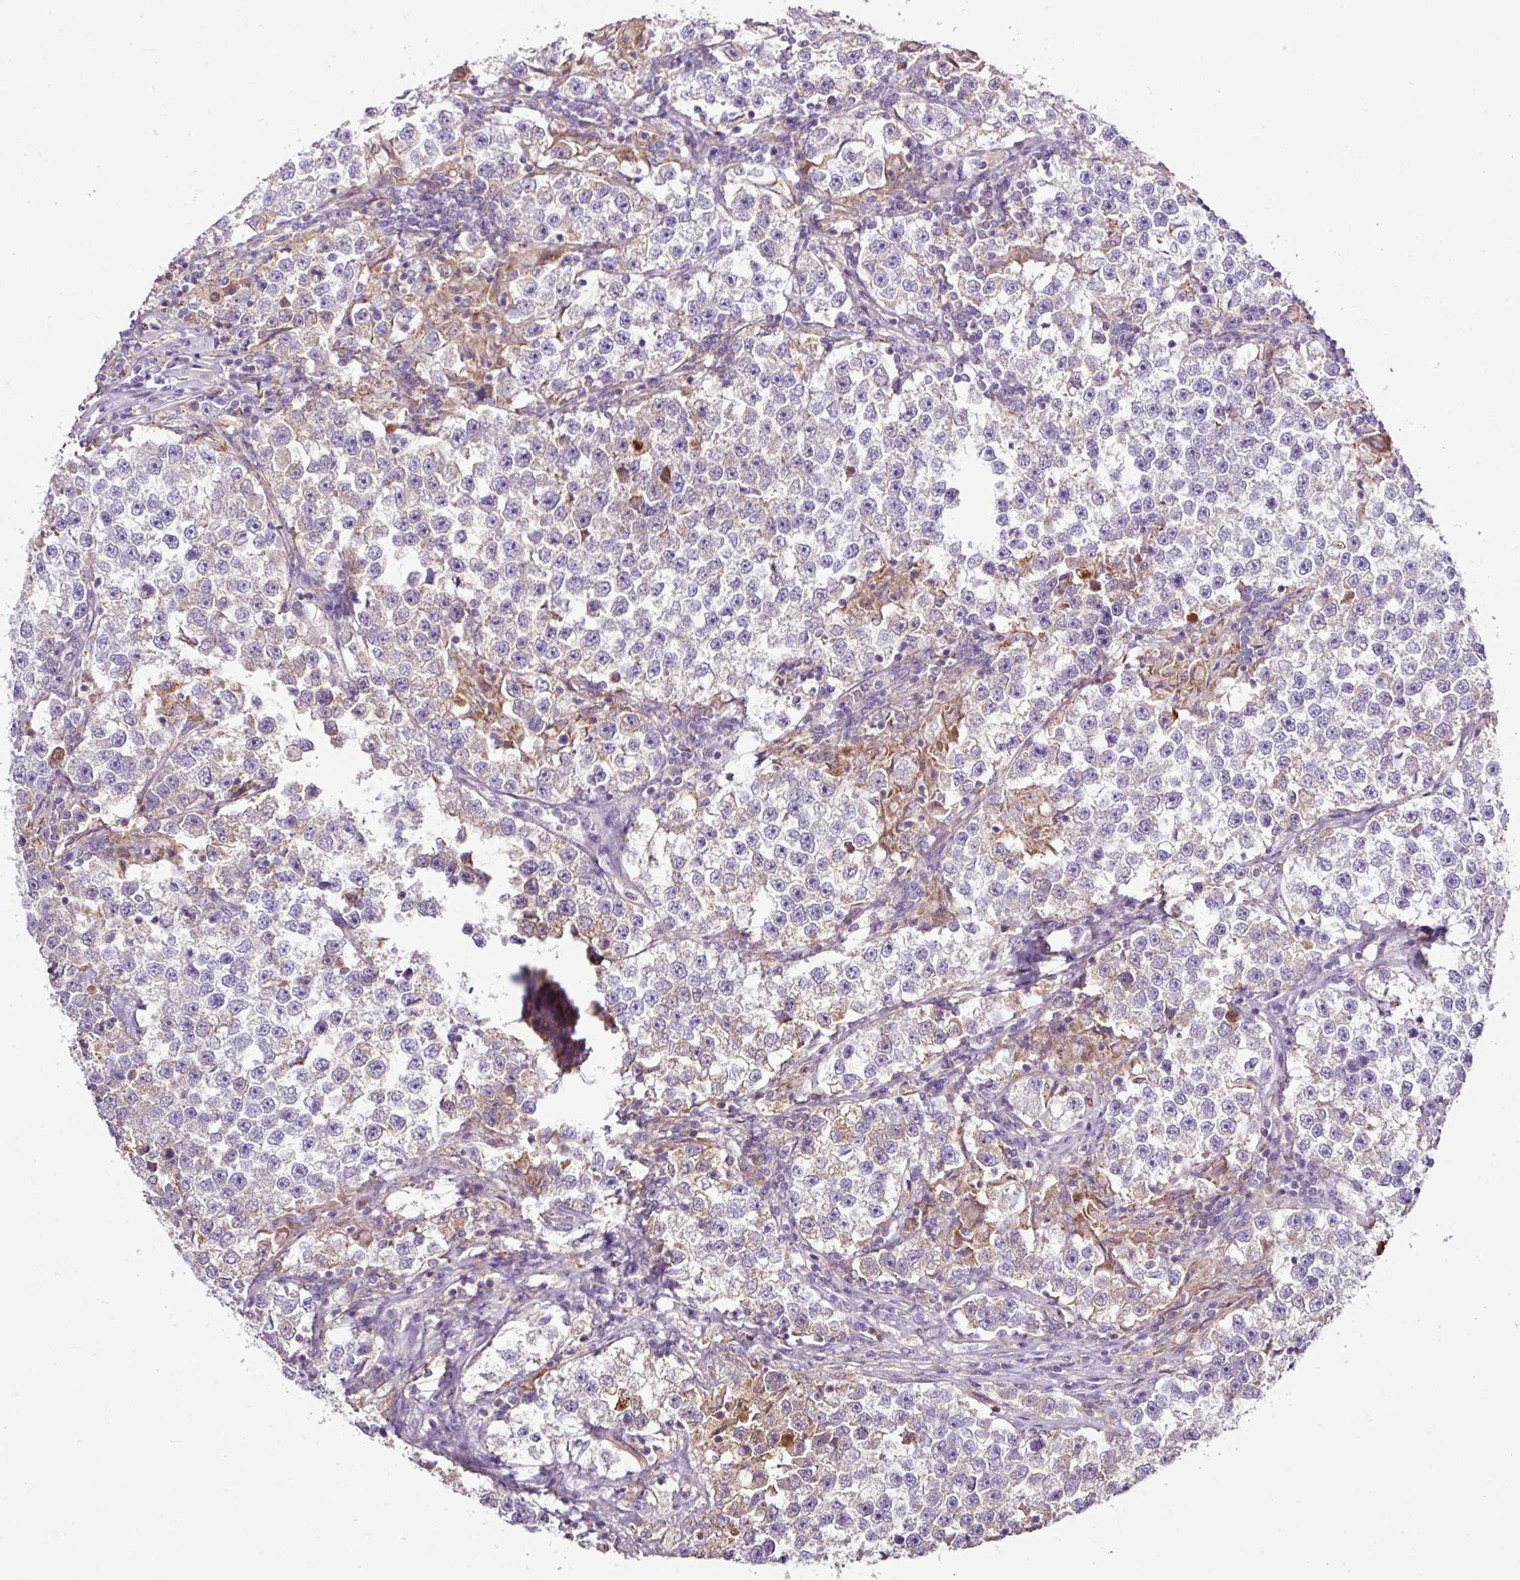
{"staining": {"intensity": "negative", "quantity": "none", "location": "none"}, "tissue": "testis cancer", "cell_type": "Tumor cells", "image_type": "cancer", "snomed": [{"axis": "morphology", "description": "Seminoma, NOS"}, {"axis": "topography", "description": "Testis"}], "caption": "This is an IHC image of human seminoma (testis). There is no positivity in tumor cells.", "gene": "CAB39L", "patient": {"sex": "male", "age": 46}}